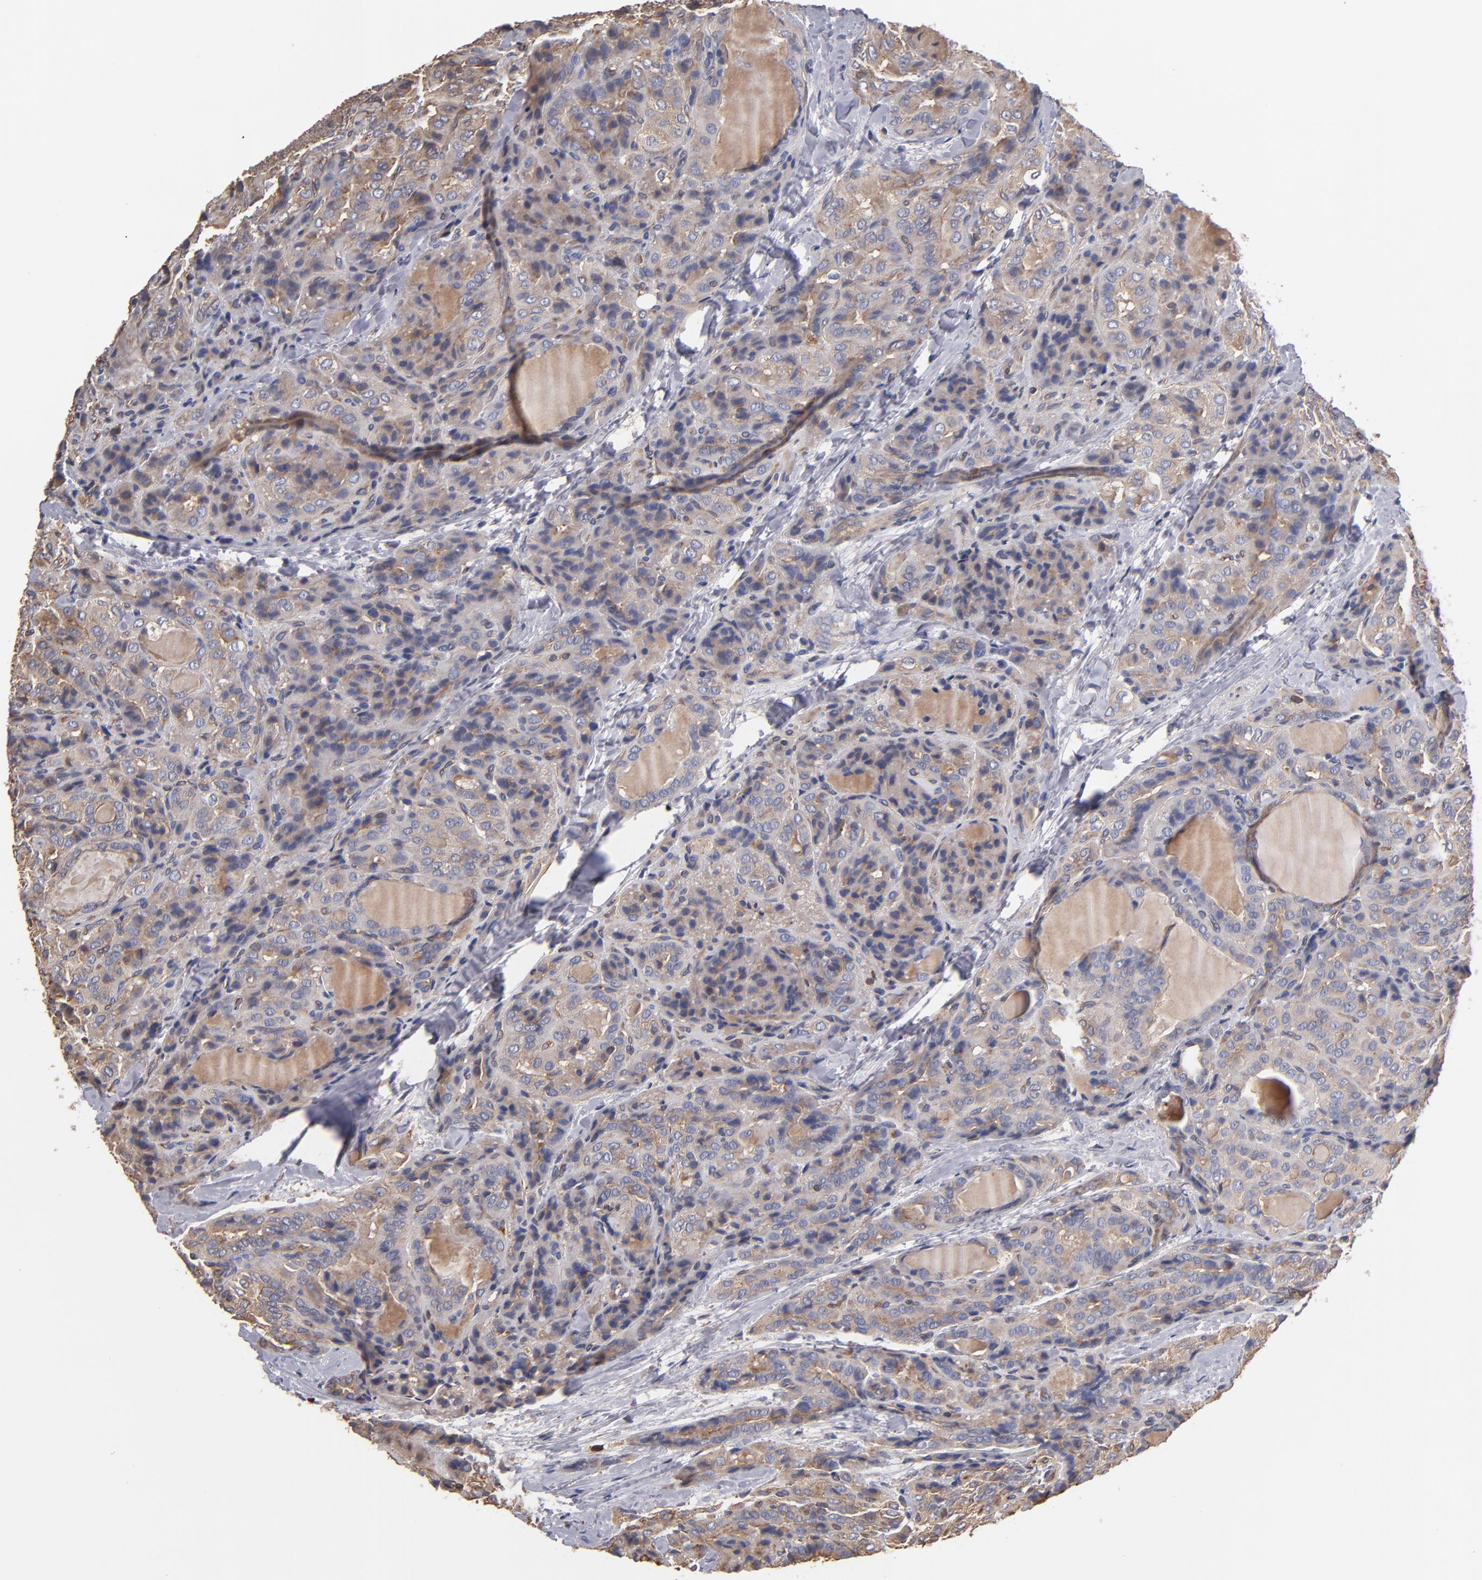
{"staining": {"intensity": "weak", "quantity": ">75%", "location": "cytoplasmic/membranous"}, "tissue": "thyroid cancer", "cell_type": "Tumor cells", "image_type": "cancer", "snomed": [{"axis": "morphology", "description": "Papillary adenocarcinoma, NOS"}, {"axis": "topography", "description": "Thyroid gland"}], "caption": "Immunohistochemical staining of human thyroid cancer (papillary adenocarcinoma) exhibits low levels of weak cytoplasmic/membranous protein expression in approximately >75% of tumor cells.", "gene": "ESYT2", "patient": {"sex": "female", "age": 71}}